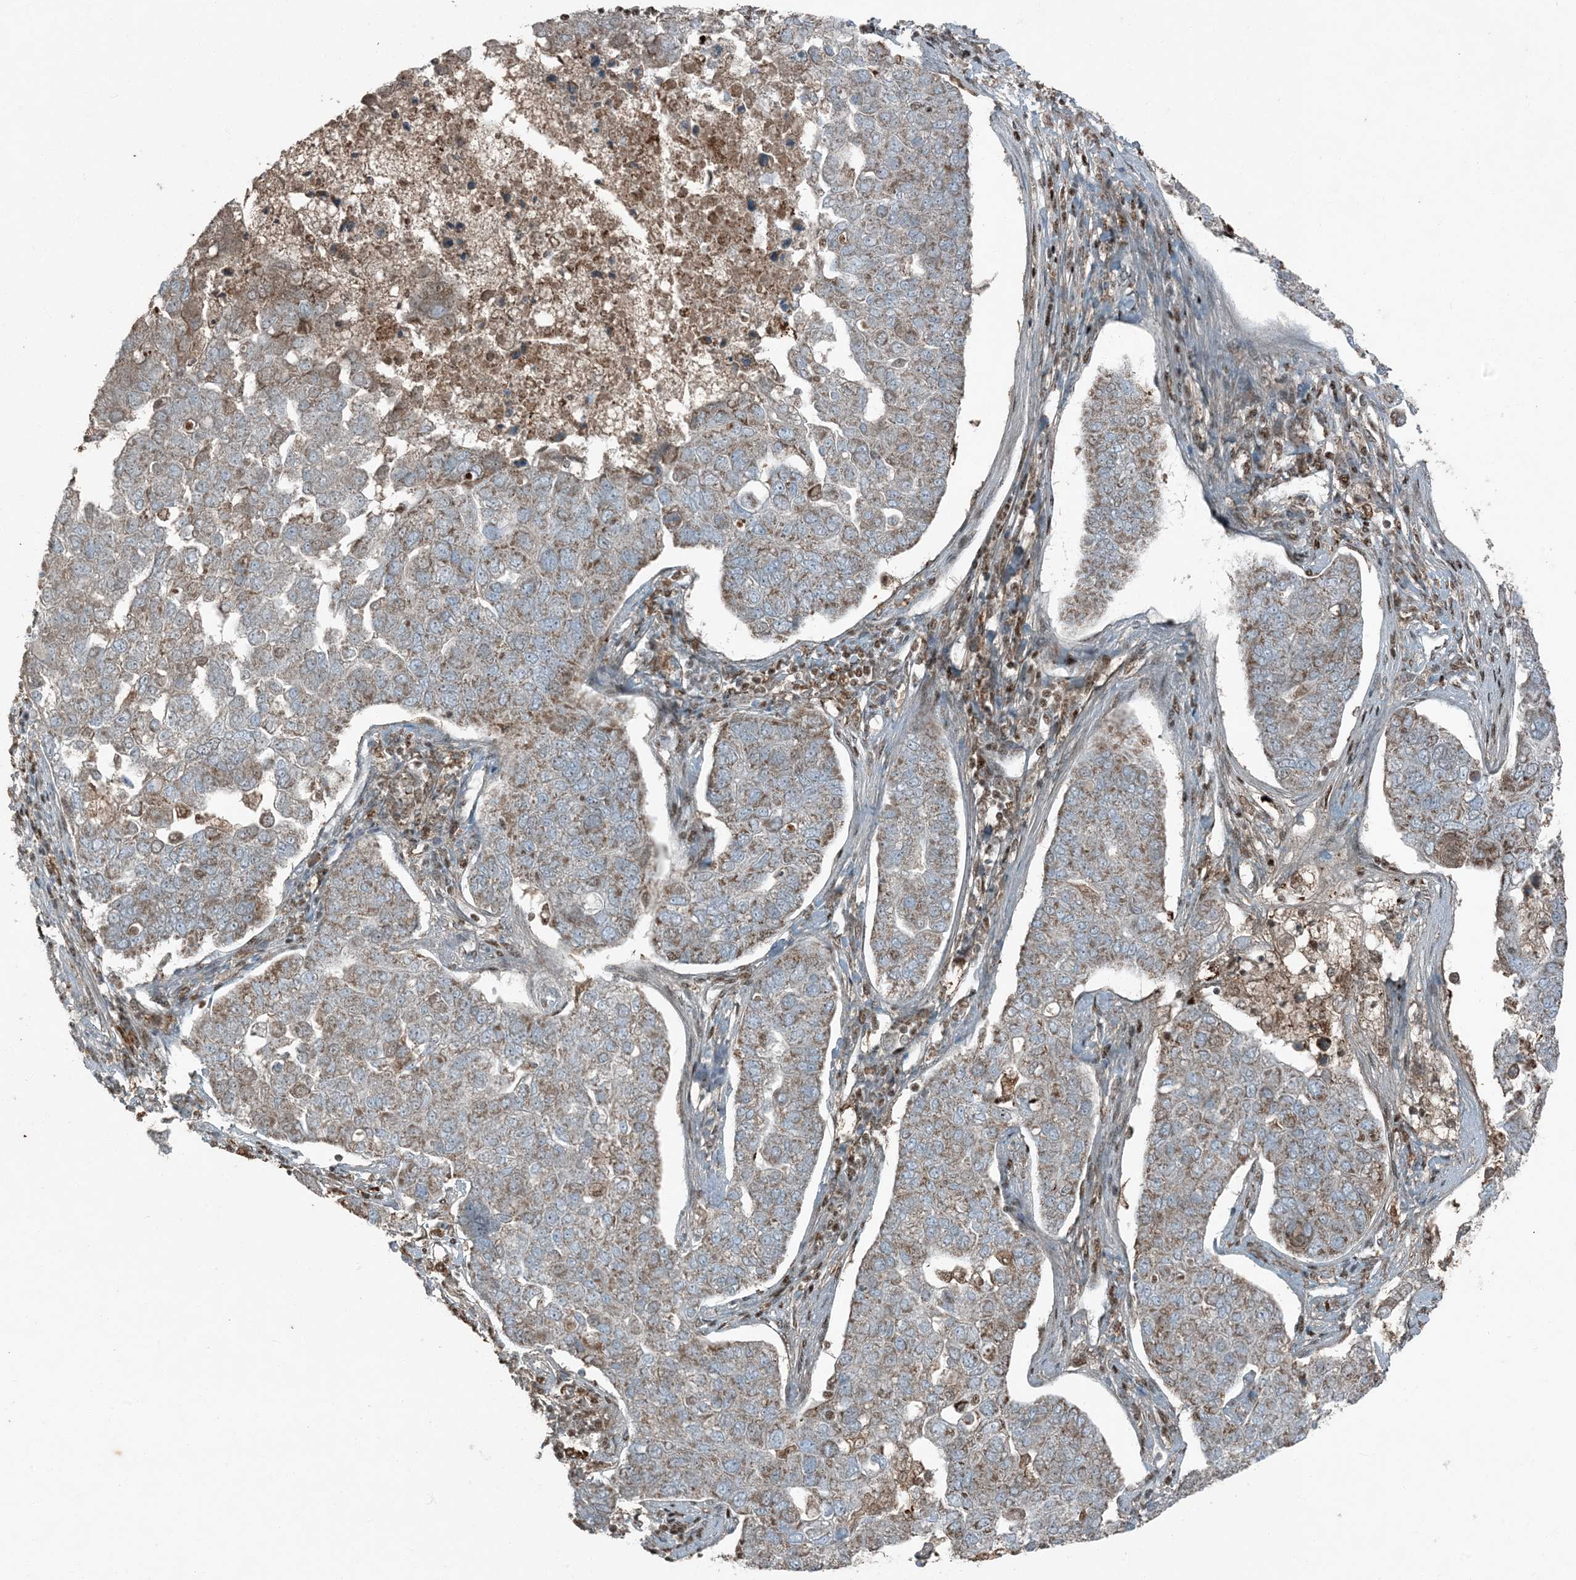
{"staining": {"intensity": "moderate", "quantity": "<25%", "location": "nuclear"}, "tissue": "pancreatic cancer", "cell_type": "Tumor cells", "image_type": "cancer", "snomed": [{"axis": "morphology", "description": "Adenocarcinoma, NOS"}, {"axis": "topography", "description": "Pancreas"}], "caption": "Tumor cells show low levels of moderate nuclear positivity in about <25% of cells in pancreatic adenocarcinoma.", "gene": "TADA2B", "patient": {"sex": "female", "age": 61}}